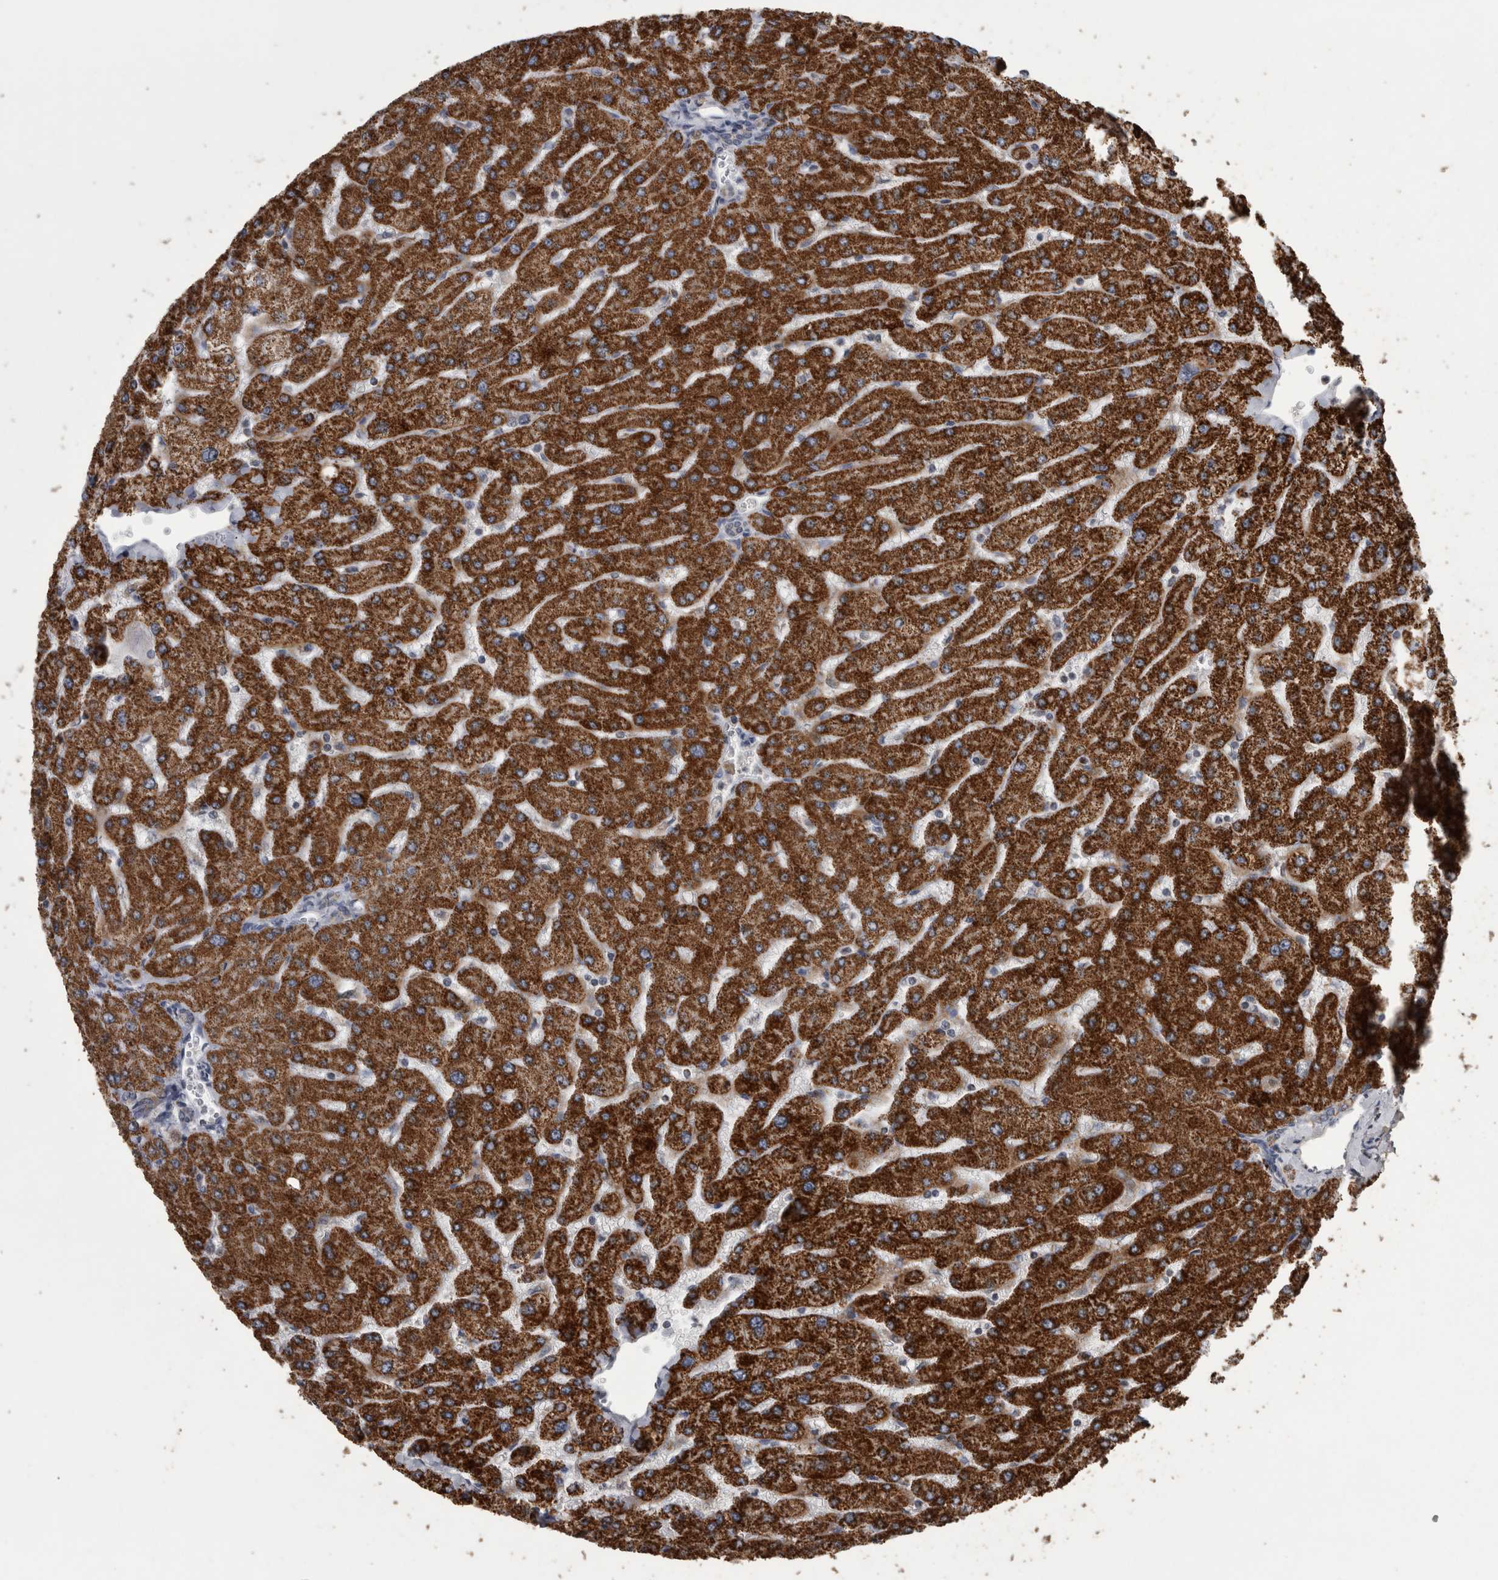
{"staining": {"intensity": "weak", "quantity": "<25%", "location": "cytoplasmic/membranous"}, "tissue": "liver", "cell_type": "Cholangiocytes", "image_type": "normal", "snomed": [{"axis": "morphology", "description": "Normal tissue, NOS"}, {"axis": "topography", "description": "Liver"}], "caption": "Liver stained for a protein using immunohistochemistry demonstrates no positivity cholangiocytes.", "gene": "ACADM", "patient": {"sex": "male", "age": 55}}